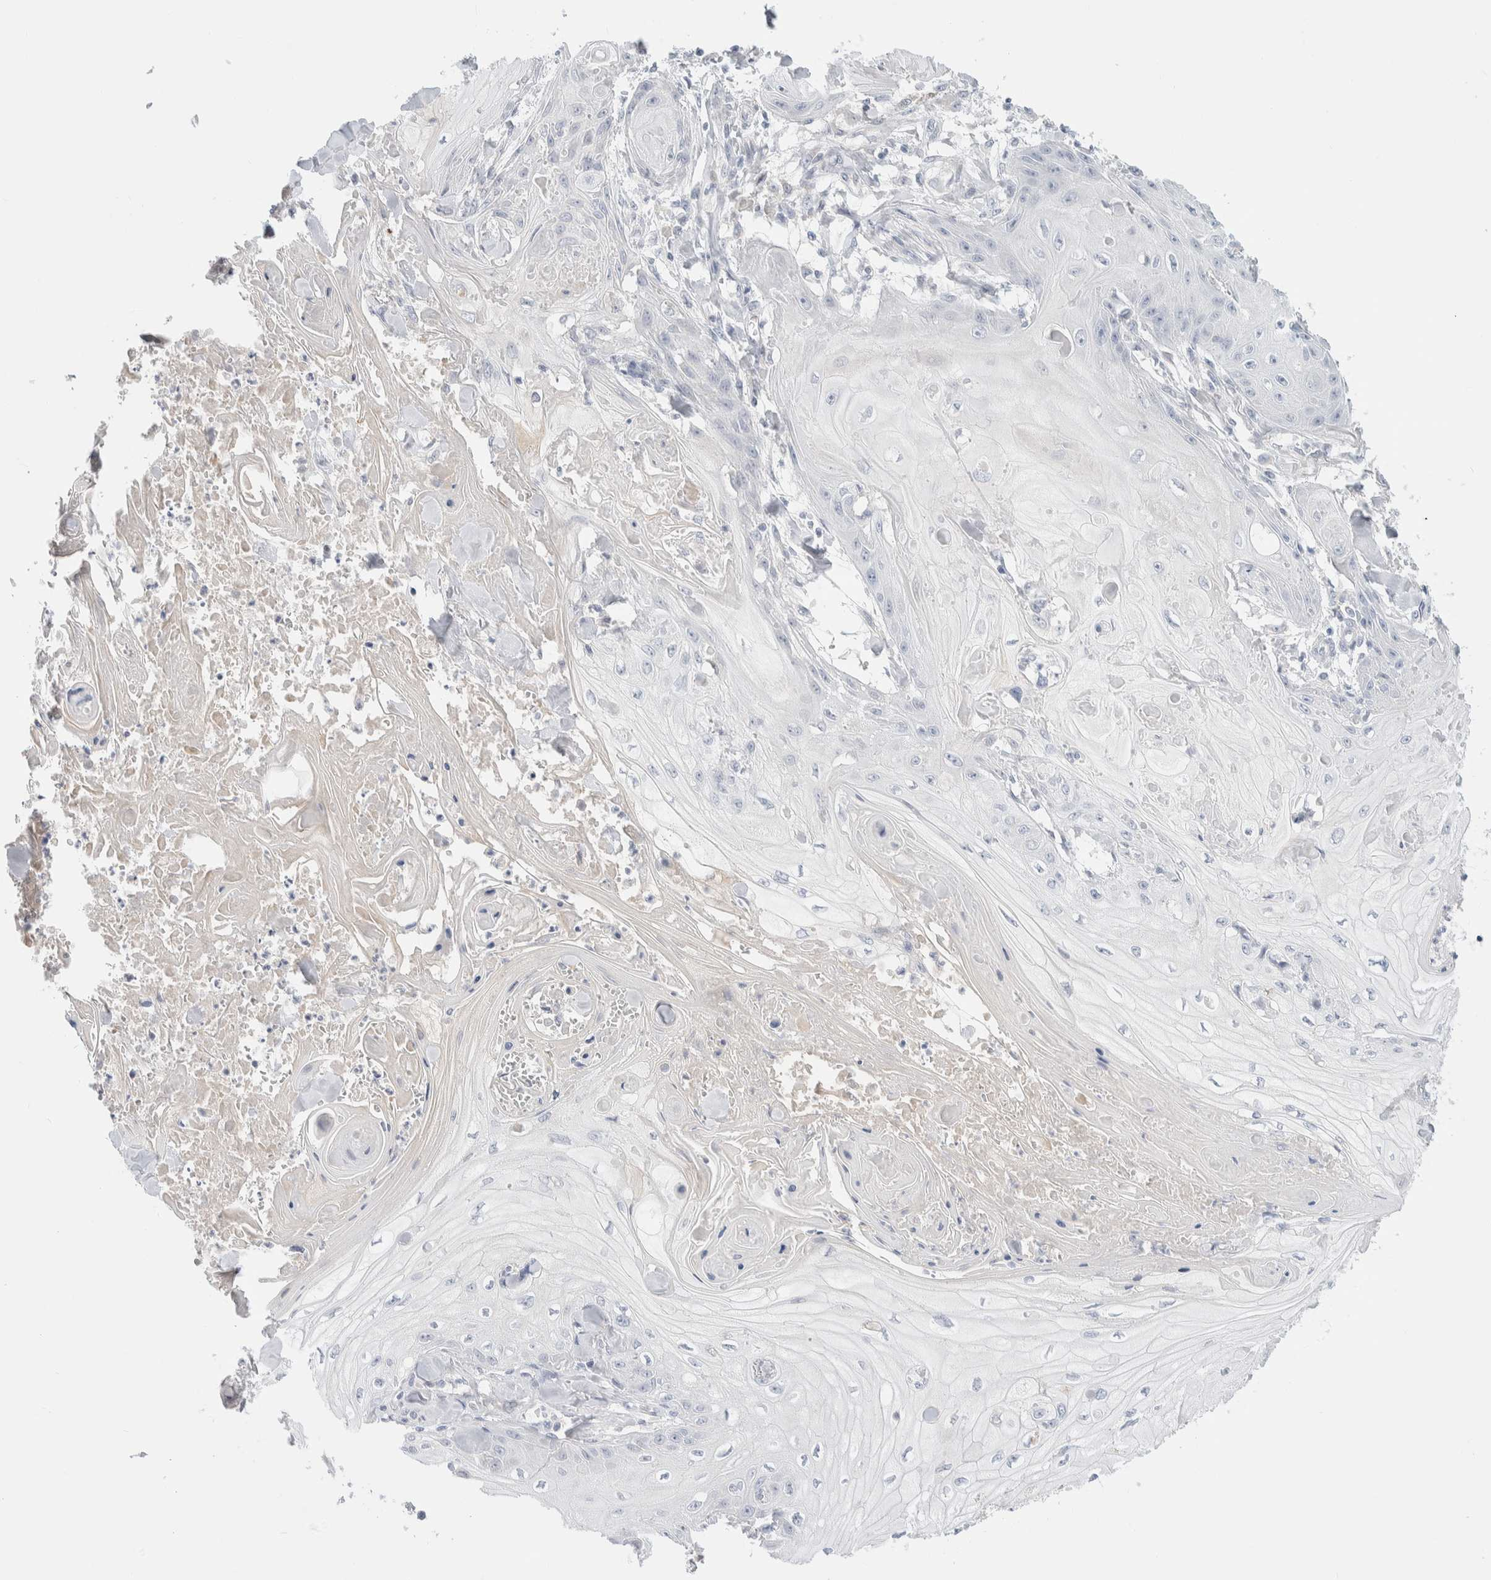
{"staining": {"intensity": "negative", "quantity": "none", "location": "none"}, "tissue": "skin cancer", "cell_type": "Tumor cells", "image_type": "cancer", "snomed": [{"axis": "morphology", "description": "Squamous cell carcinoma, NOS"}, {"axis": "topography", "description": "Skin"}], "caption": "The IHC photomicrograph has no significant positivity in tumor cells of skin cancer (squamous cell carcinoma) tissue. (Stains: DAB immunohistochemistry (IHC) with hematoxylin counter stain, Microscopy: brightfield microscopy at high magnification).", "gene": "RUSF1", "patient": {"sex": "male", "age": 74}}